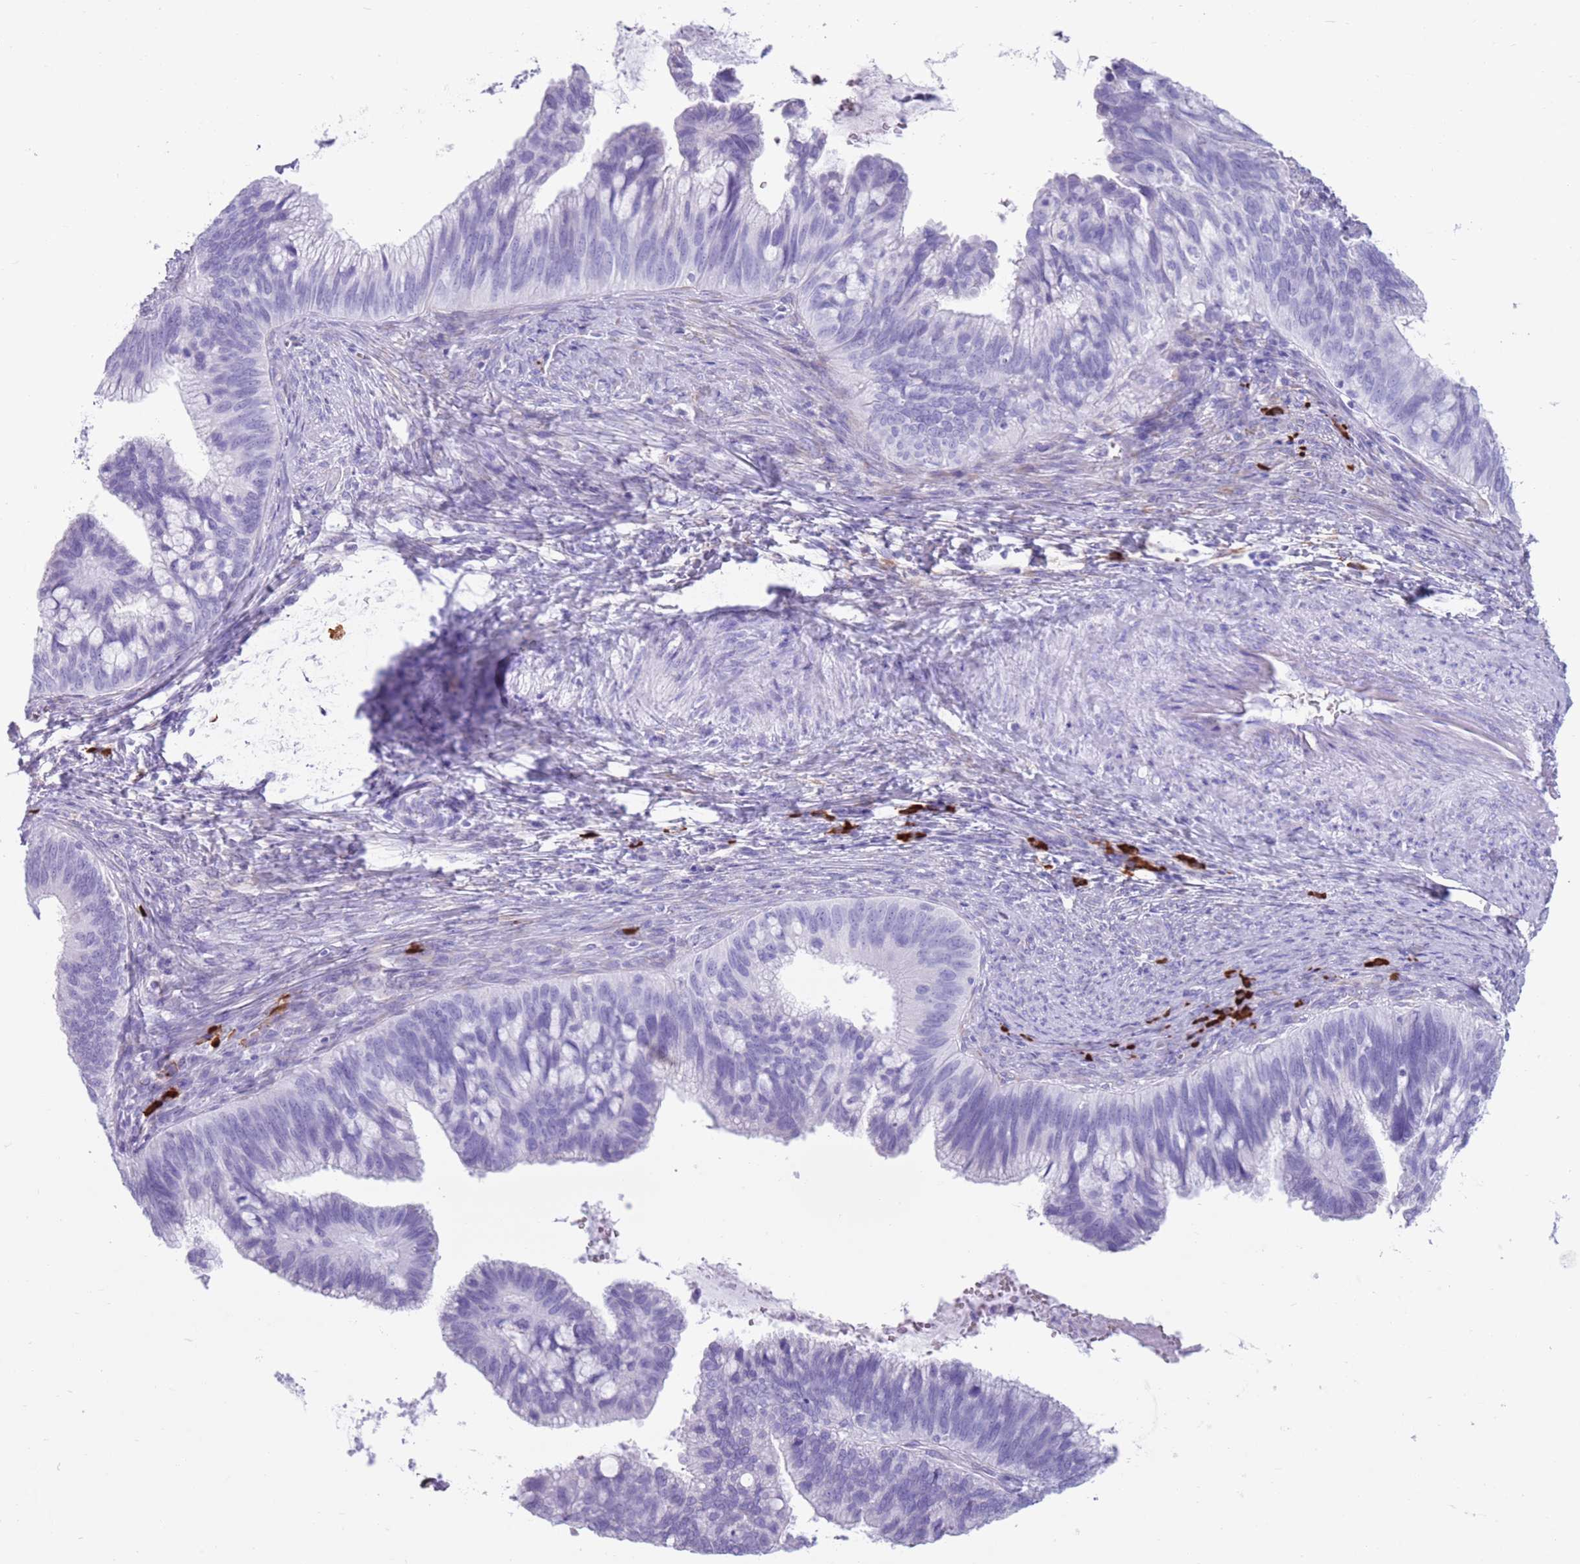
{"staining": {"intensity": "negative", "quantity": "none", "location": "none"}, "tissue": "cervical cancer", "cell_type": "Tumor cells", "image_type": "cancer", "snomed": [{"axis": "morphology", "description": "Adenocarcinoma, NOS"}, {"axis": "topography", "description": "Cervix"}], "caption": "High power microscopy histopathology image of an immunohistochemistry (IHC) image of adenocarcinoma (cervical), revealing no significant positivity in tumor cells.", "gene": "LY6G5B", "patient": {"sex": "female", "age": 42}}